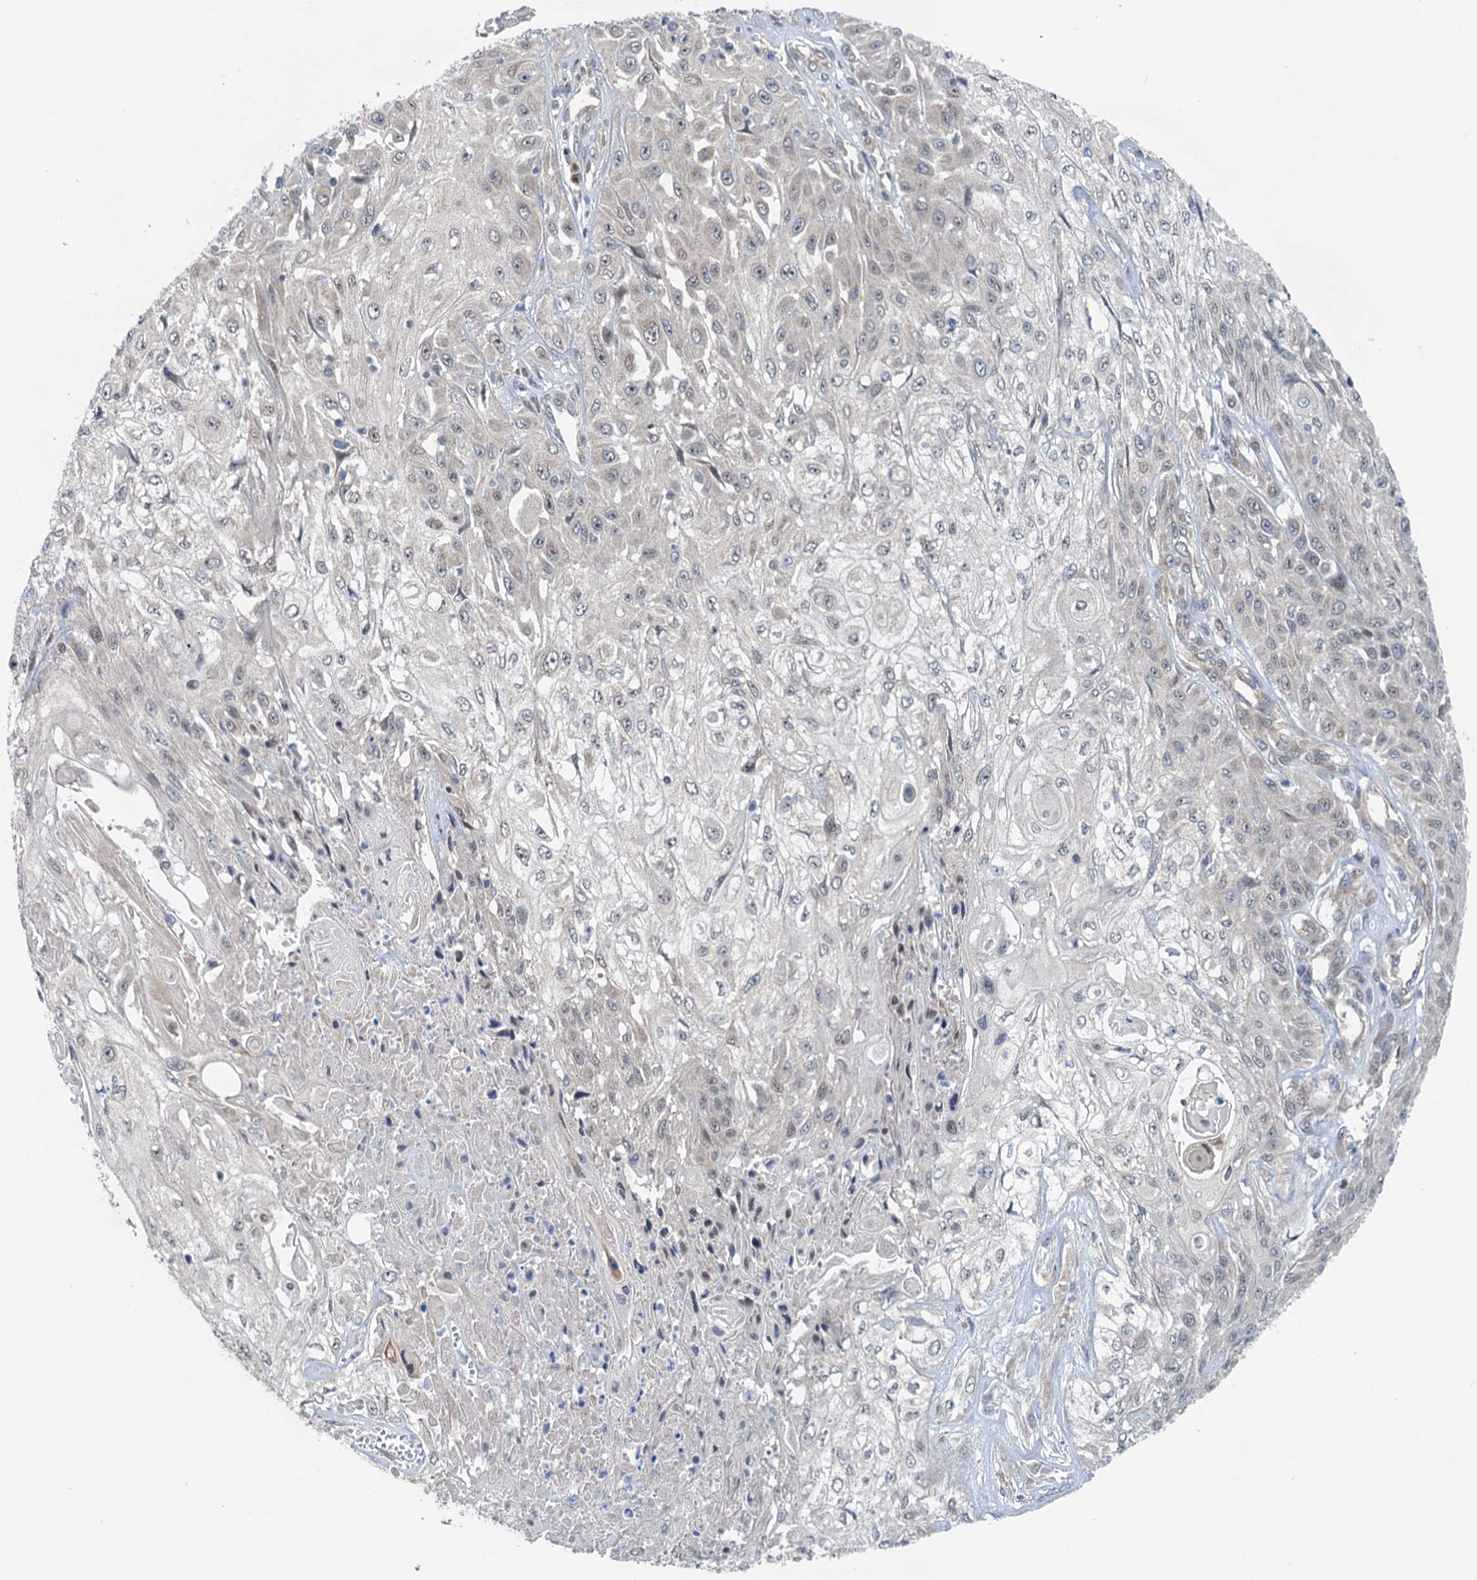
{"staining": {"intensity": "negative", "quantity": "none", "location": "none"}, "tissue": "skin cancer", "cell_type": "Tumor cells", "image_type": "cancer", "snomed": [{"axis": "morphology", "description": "Squamous cell carcinoma, NOS"}, {"axis": "morphology", "description": "Squamous cell carcinoma, metastatic, NOS"}, {"axis": "topography", "description": "Skin"}, {"axis": "topography", "description": "Lymph node"}], "caption": "An immunohistochemistry micrograph of skin cancer is shown. There is no staining in tumor cells of skin cancer. The staining is performed using DAB brown chromogen with nuclei counter-stained in using hematoxylin.", "gene": "DYNC2I2", "patient": {"sex": "male", "age": 75}}